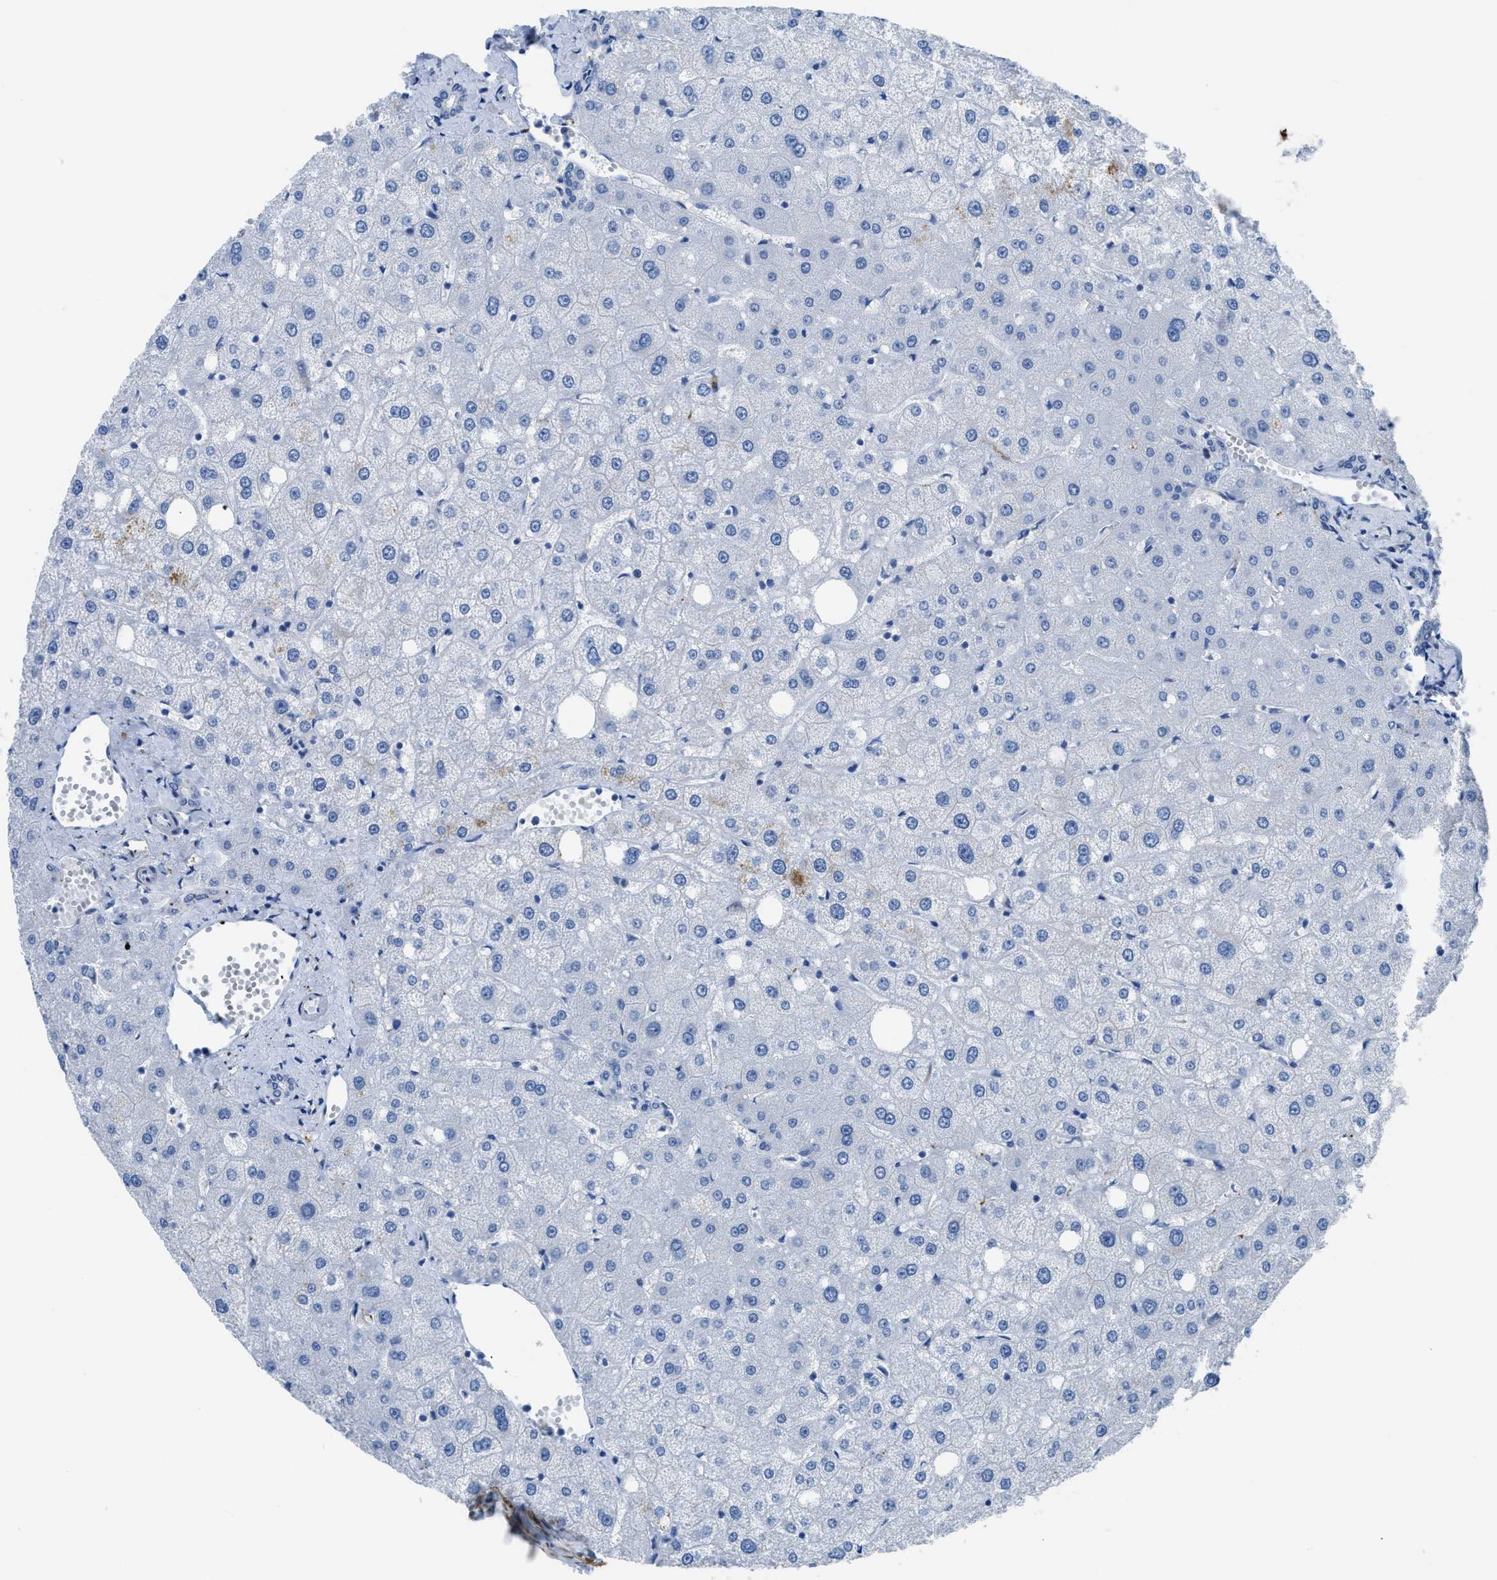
{"staining": {"intensity": "negative", "quantity": "none", "location": "none"}, "tissue": "liver", "cell_type": "Cholangiocytes", "image_type": "normal", "snomed": [{"axis": "morphology", "description": "Normal tissue, NOS"}, {"axis": "topography", "description": "Liver"}], "caption": "The histopathology image demonstrates no significant positivity in cholangiocytes of liver. (DAB (3,3'-diaminobenzidine) IHC with hematoxylin counter stain).", "gene": "ZSWIM5", "patient": {"sex": "male", "age": 73}}